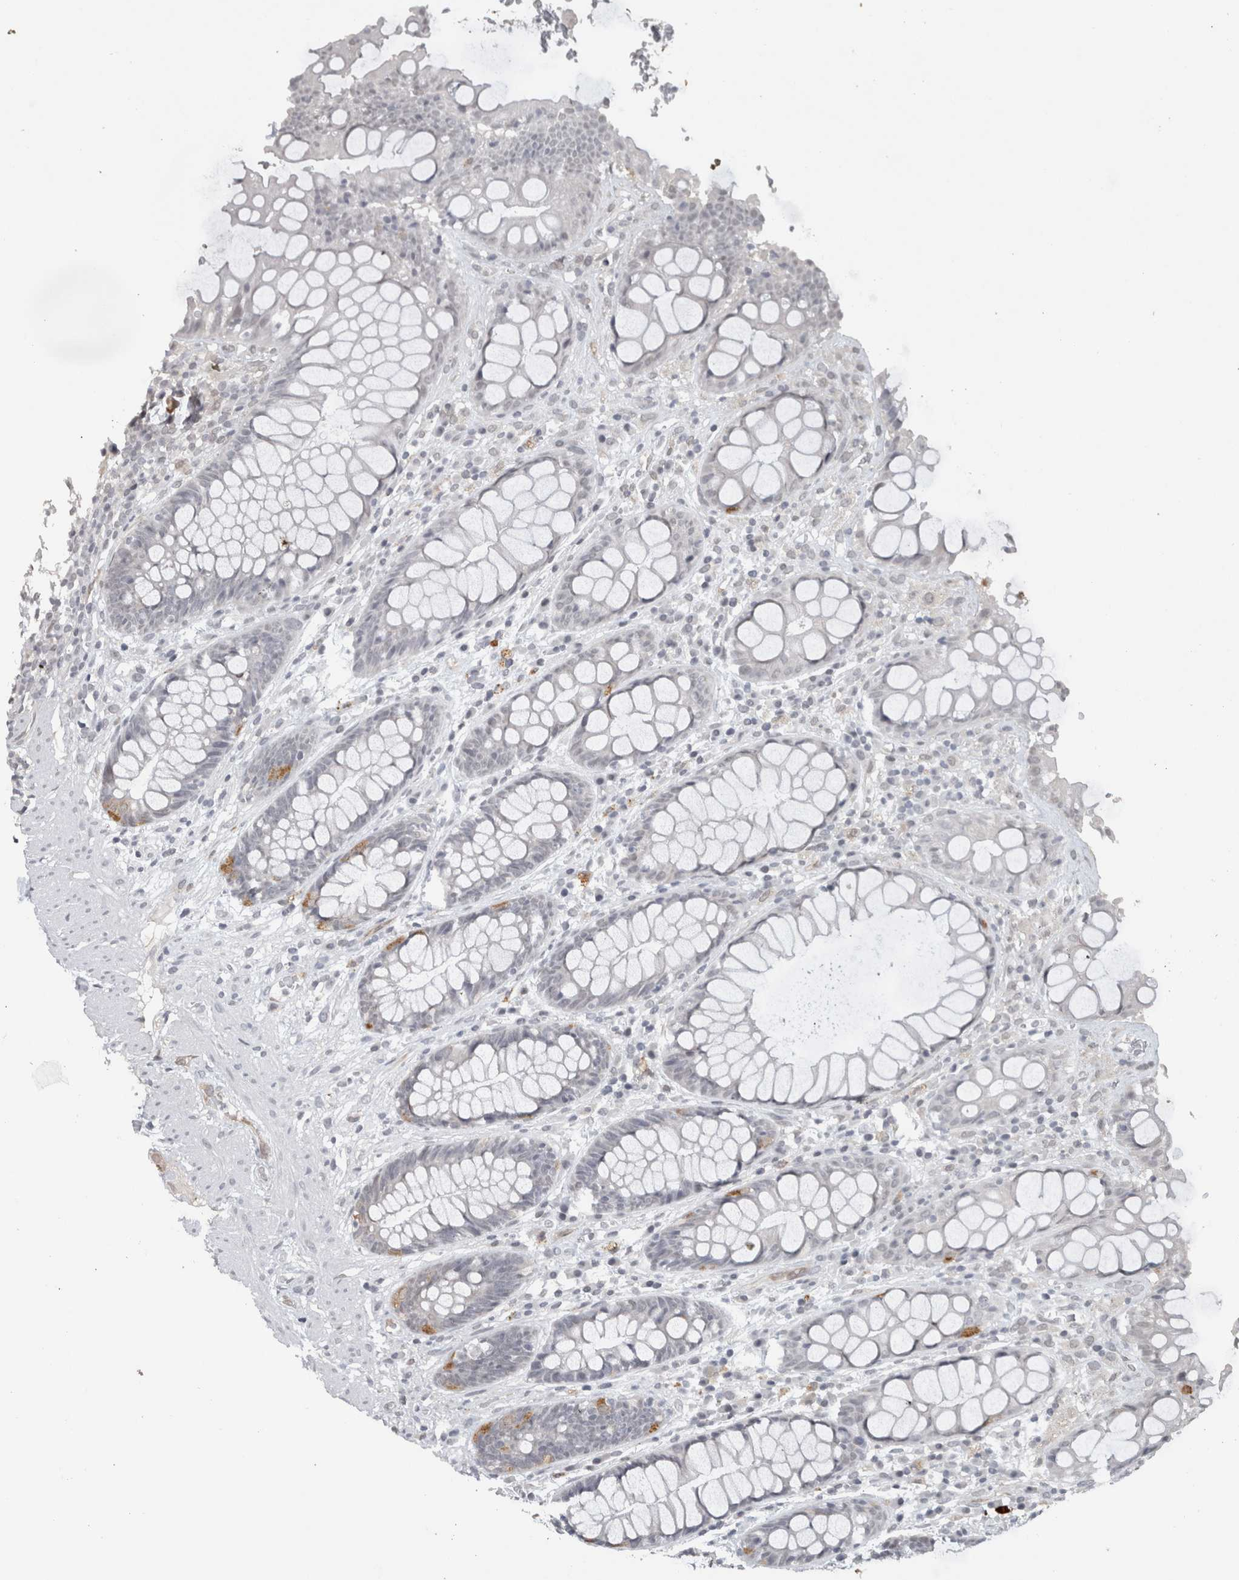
{"staining": {"intensity": "moderate", "quantity": "<25%", "location": "cytoplasmic/membranous"}, "tissue": "rectum", "cell_type": "Glandular cells", "image_type": "normal", "snomed": [{"axis": "morphology", "description": "Normal tissue, NOS"}, {"axis": "topography", "description": "Rectum"}], "caption": "IHC of normal rectum demonstrates low levels of moderate cytoplasmic/membranous positivity in approximately <25% of glandular cells. (brown staining indicates protein expression, while blue staining denotes nuclei).", "gene": "PRXL2A", "patient": {"sex": "male", "age": 64}}